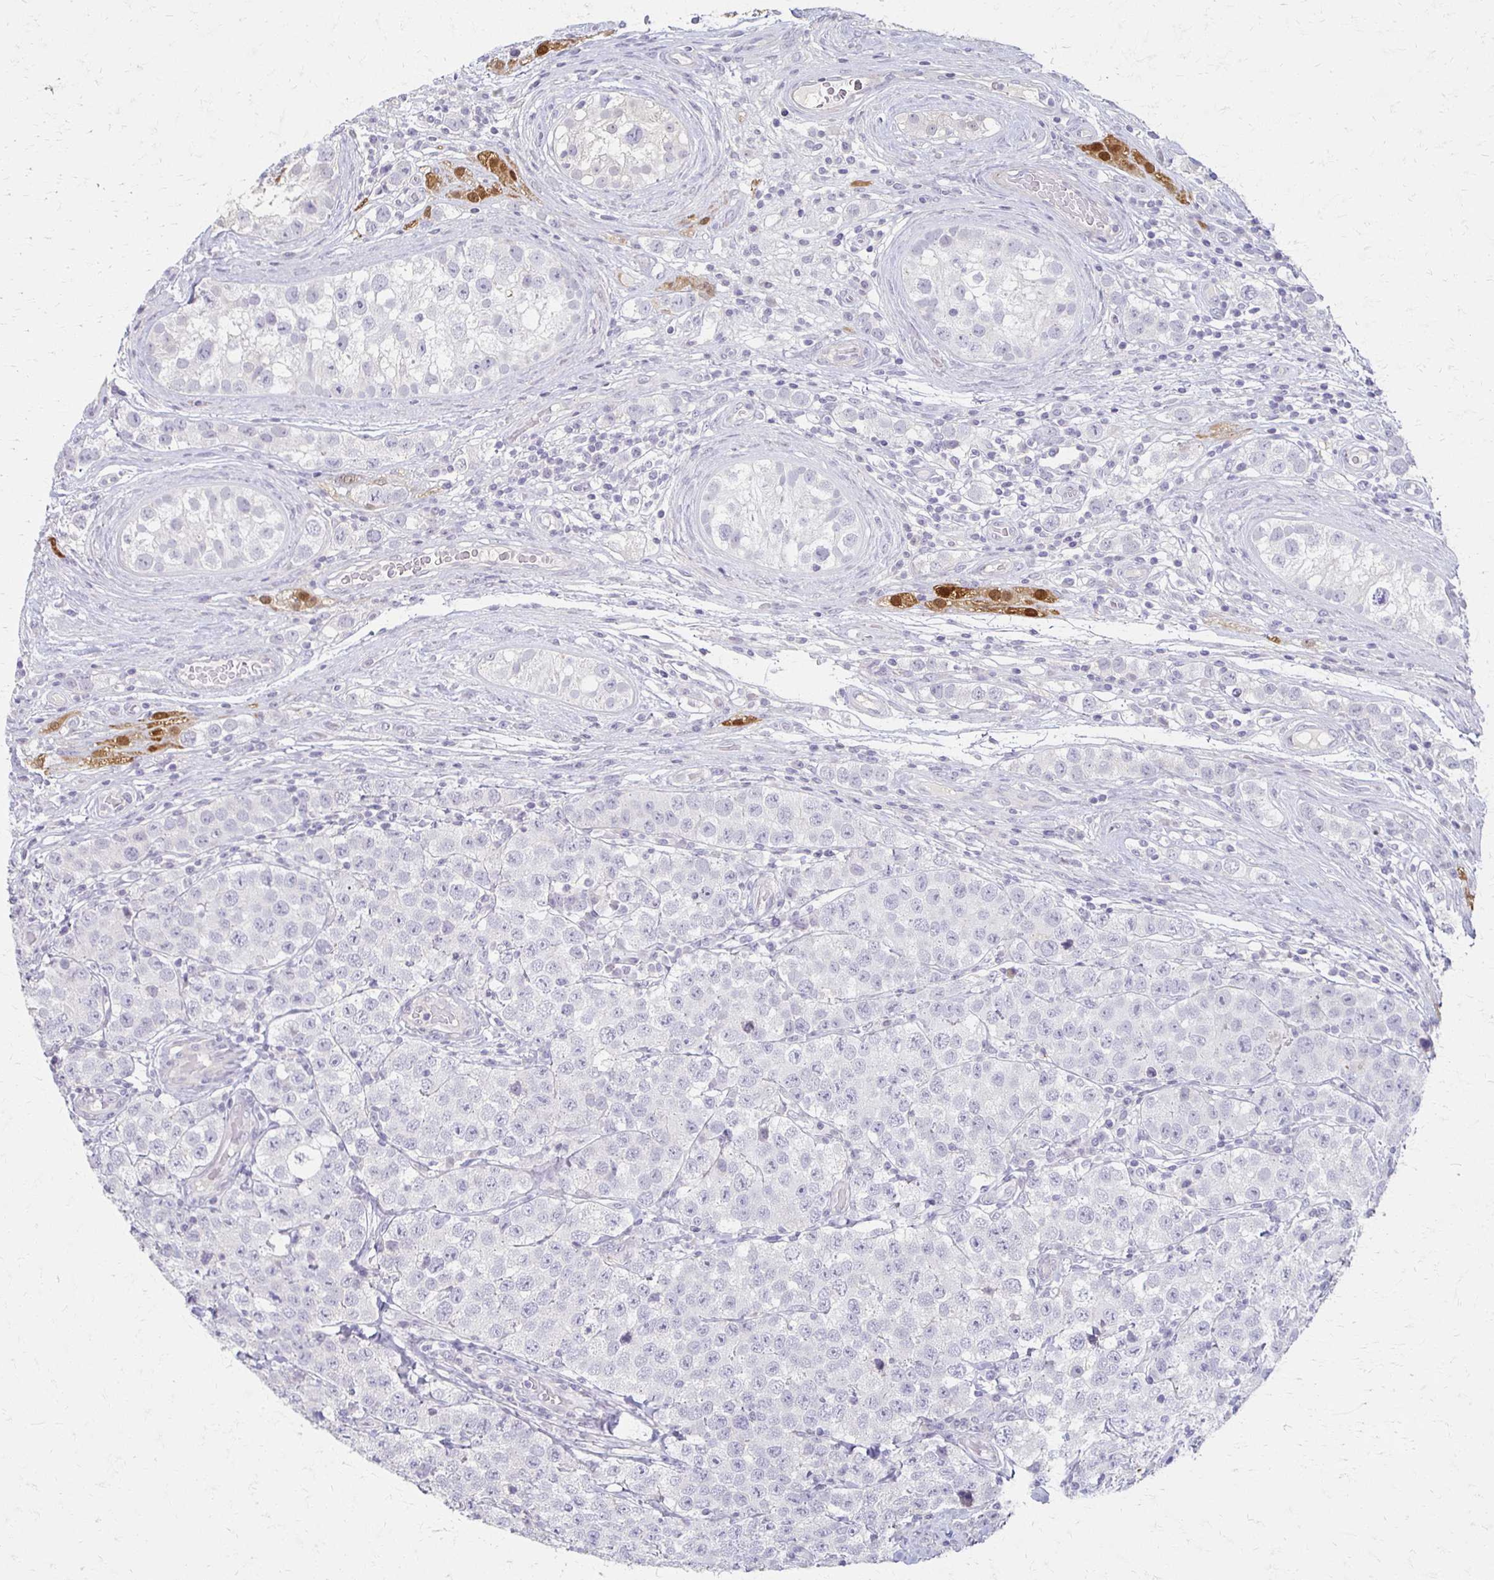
{"staining": {"intensity": "negative", "quantity": "none", "location": "none"}, "tissue": "testis cancer", "cell_type": "Tumor cells", "image_type": "cancer", "snomed": [{"axis": "morphology", "description": "Seminoma, NOS"}, {"axis": "topography", "description": "Testis"}], "caption": "Tumor cells are negative for brown protein staining in testis cancer. The staining was performed using DAB (3,3'-diaminobenzidine) to visualize the protein expression in brown, while the nuclei were stained in blue with hematoxylin (Magnification: 20x).", "gene": "FOXO4", "patient": {"sex": "male", "age": 34}}